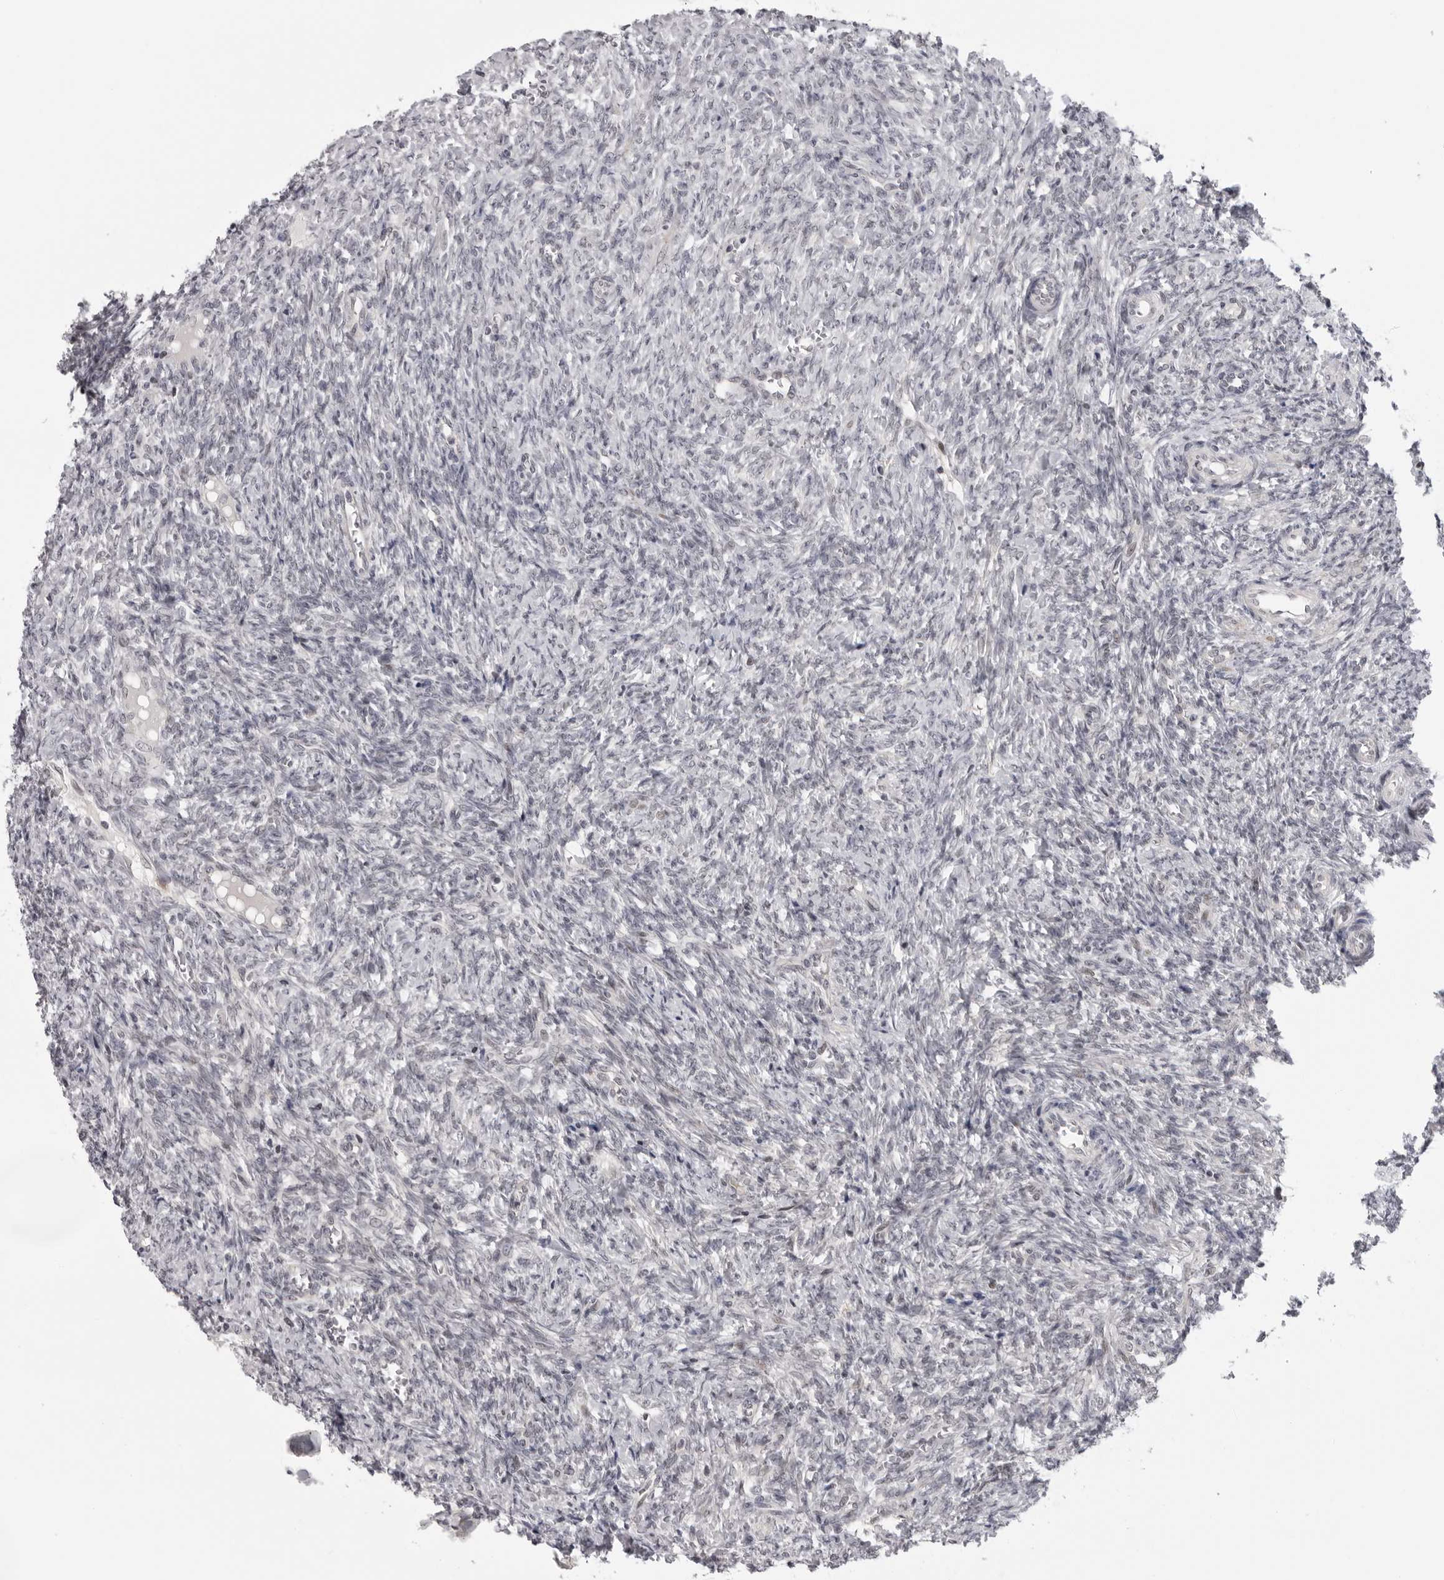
{"staining": {"intensity": "negative", "quantity": "none", "location": "none"}, "tissue": "ovary", "cell_type": "Ovarian stroma cells", "image_type": "normal", "snomed": [{"axis": "morphology", "description": "Normal tissue, NOS"}, {"axis": "topography", "description": "Ovary"}], "caption": "DAB (3,3'-diaminobenzidine) immunohistochemical staining of unremarkable human ovary displays no significant staining in ovarian stroma cells.", "gene": "ALPK2", "patient": {"sex": "female", "age": 41}}